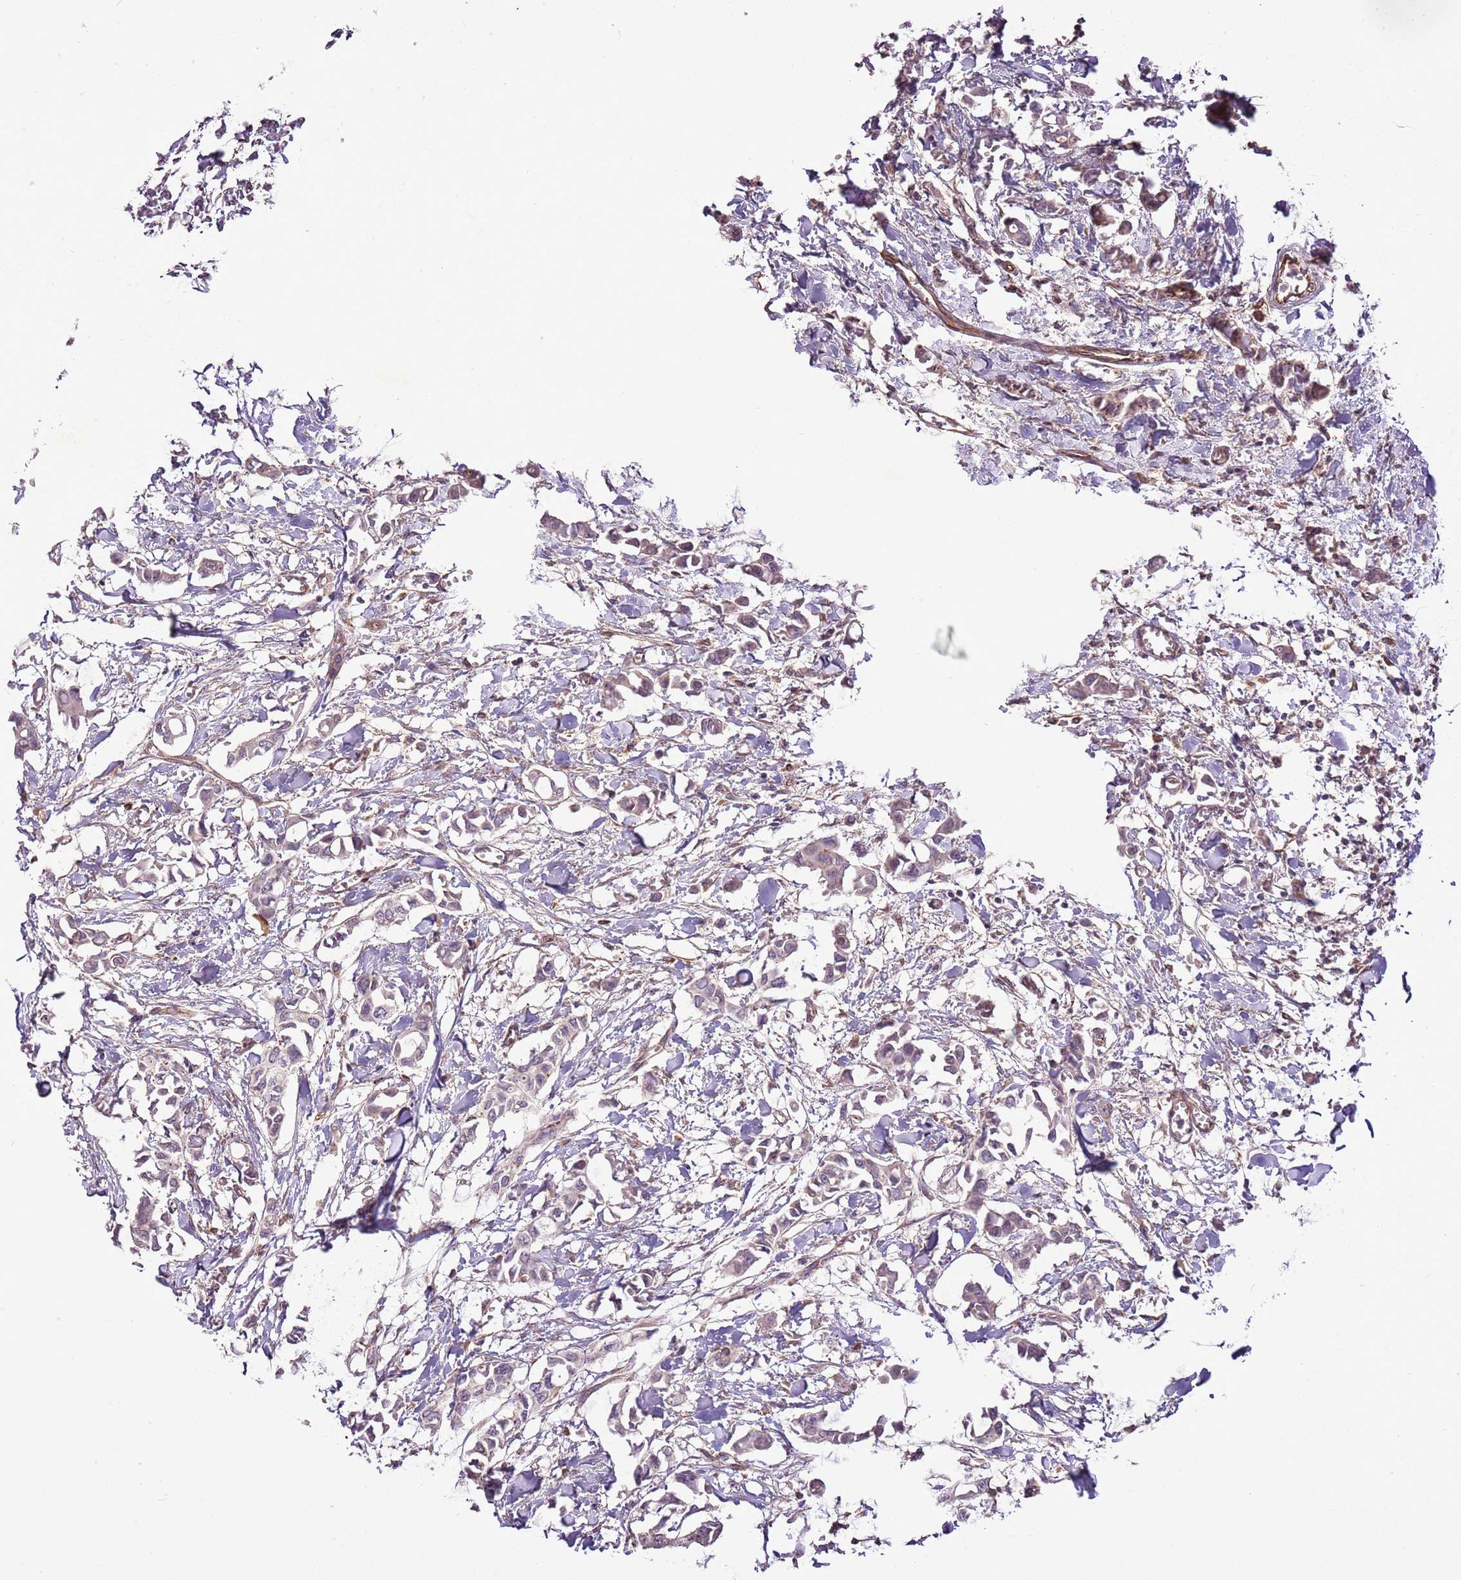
{"staining": {"intensity": "weak", "quantity": ">75%", "location": "cytoplasmic/membranous"}, "tissue": "breast cancer", "cell_type": "Tumor cells", "image_type": "cancer", "snomed": [{"axis": "morphology", "description": "Duct carcinoma"}, {"axis": "topography", "description": "Breast"}], "caption": "This histopathology image exhibits IHC staining of human breast intraductal carcinoma, with low weak cytoplasmic/membranous expression in approximately >75% of tumor cells.", "gene": "CMKLR1", "patient": {"sex": "female", "age": 41}}